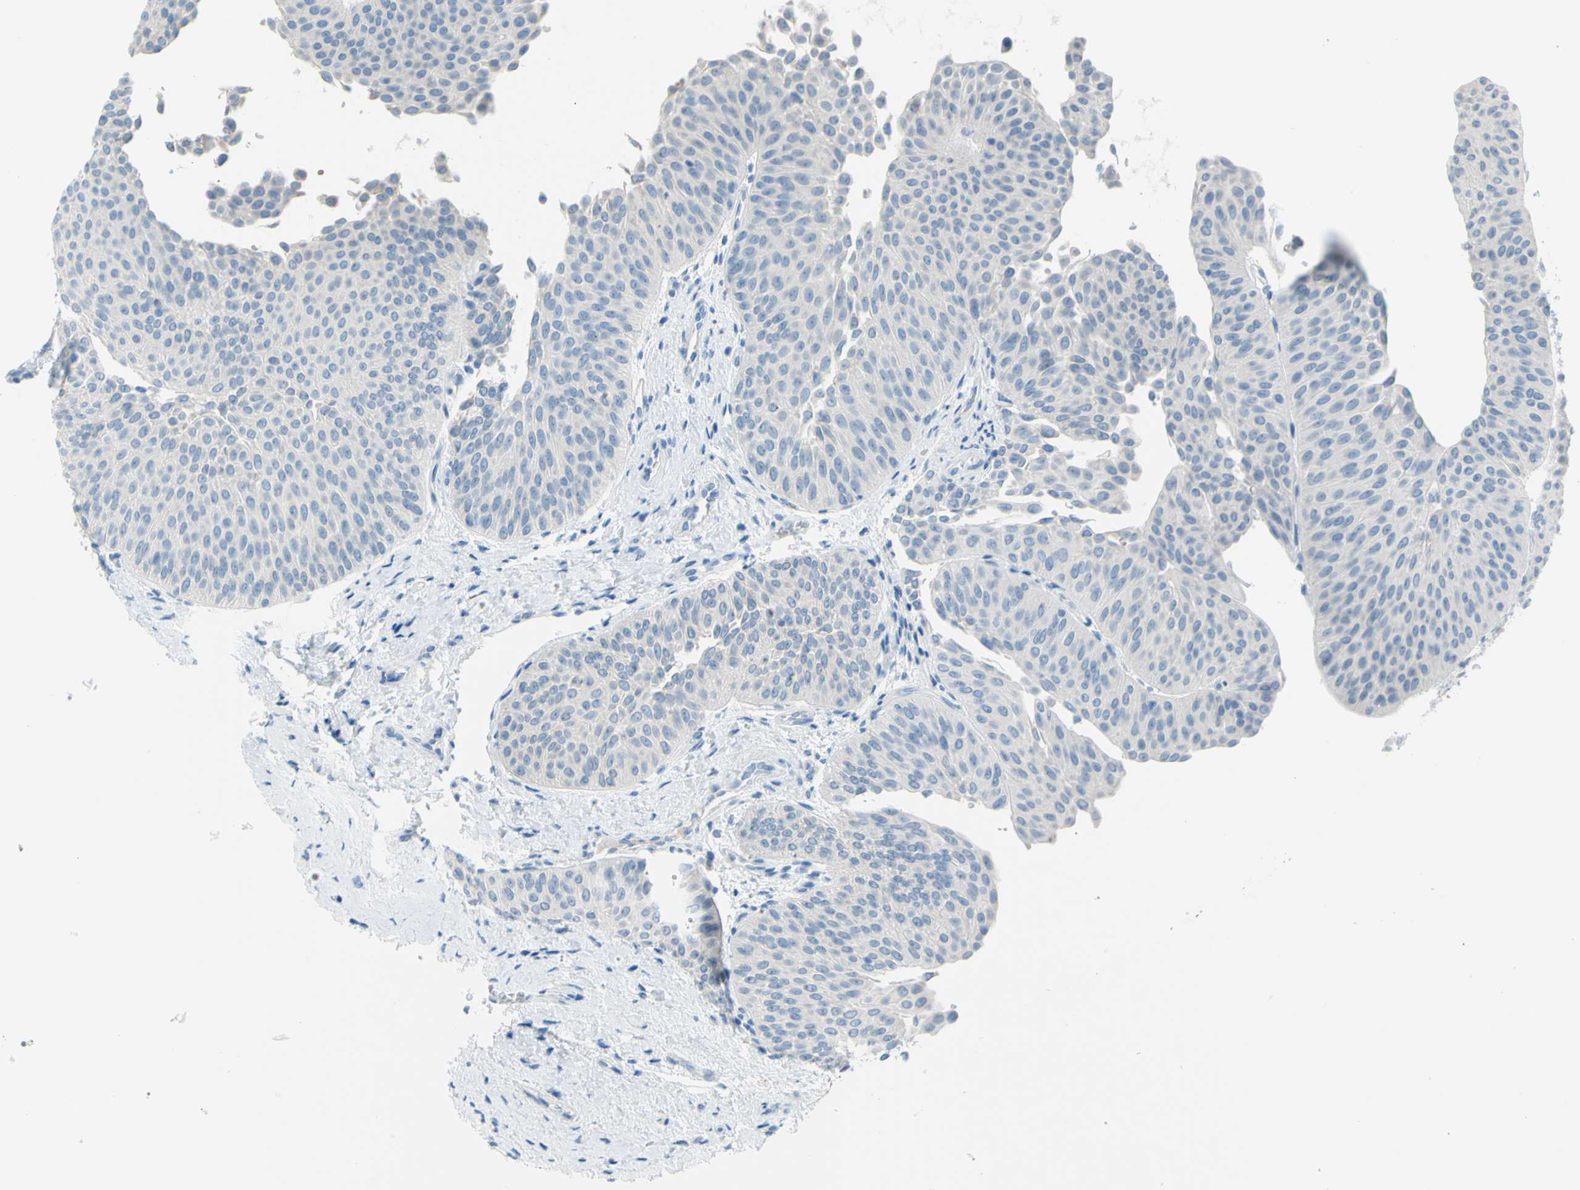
{"staining": {"intensity": "negative", "quantity": "none", "location": "none"}, "tissue": "urothelial cancer", "cell_type": "Tumor cells", "image_type": "cancer", "snomed": [{"axis": "morphology", "description": "Urothelial carcinoma, Low grade"}, {"axis": "topography", "description": "Urinary bladder"}], "caption": "High magnification brightfield microscopy of low-grade urothelial carcinoma stained with DAB (brown) and counterstained with hematoxylin (blue): tumor cells show no significant expression.", "gene": "DCT", "patient": {"sex": "female", "age": 60}}